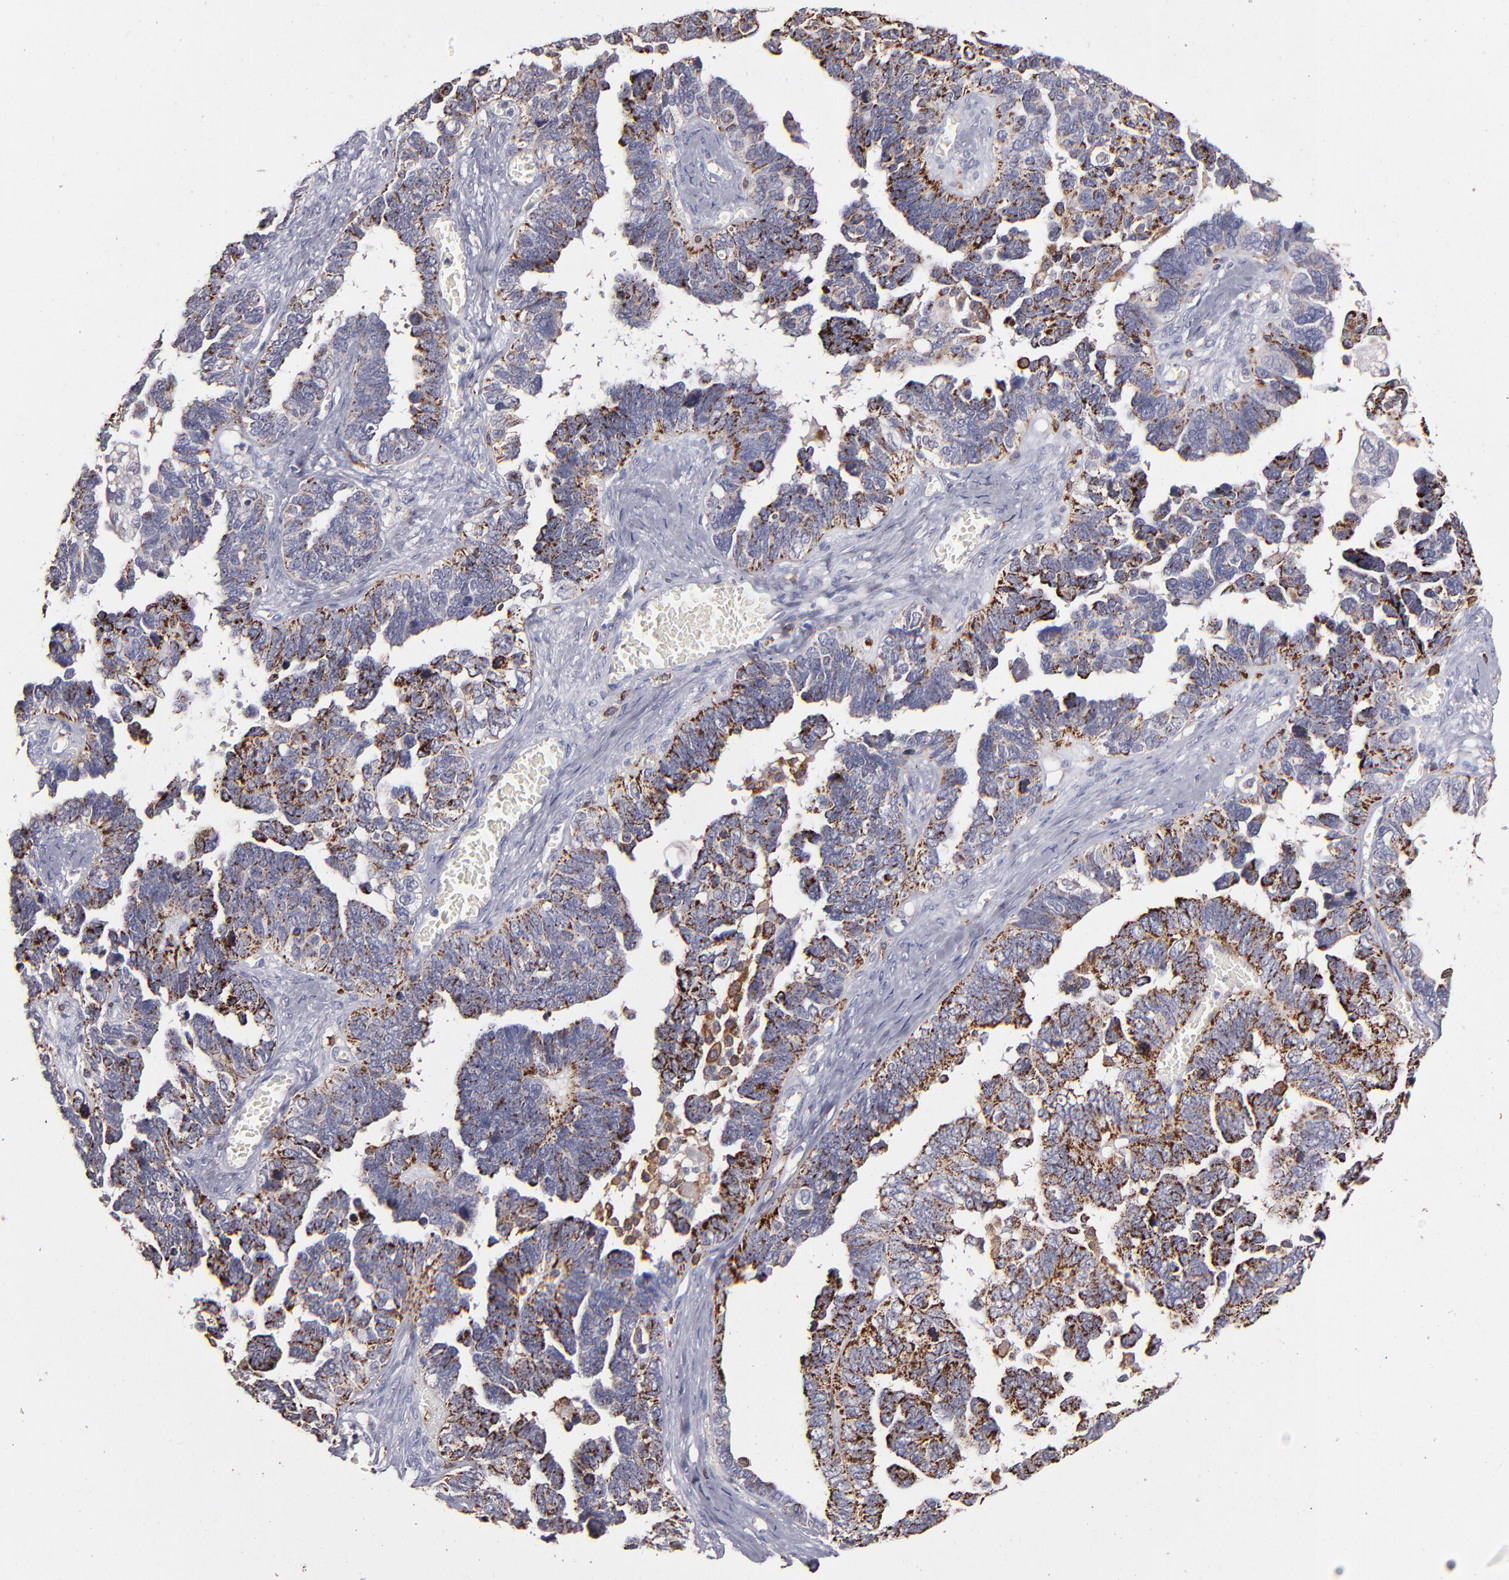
{"staining": {"intensity": "strong", "quantity": ">75%", "location": "cytoplasmic/membranous"}, "tissue": "ovarian cancer", "cell_type": "Tumor cells", "image_type": "cancer", "snomed": [{"axis": "morphology", "description": "Cystadenocarcinoma, serous, NOS"}, {"axis": "topography", "description": "Ovary"}], "caption": "Immunohistochemical staining of human ovarian serous cystadenocarcinoma displays high levels of strong cytoplasmic/membranous protein staining in about >75% of tumor cells. (Brightfield microscopy of DAB IHC at high magnification).", "gene": "GLDC", "patient": {"sex": "female", "age": 69}}